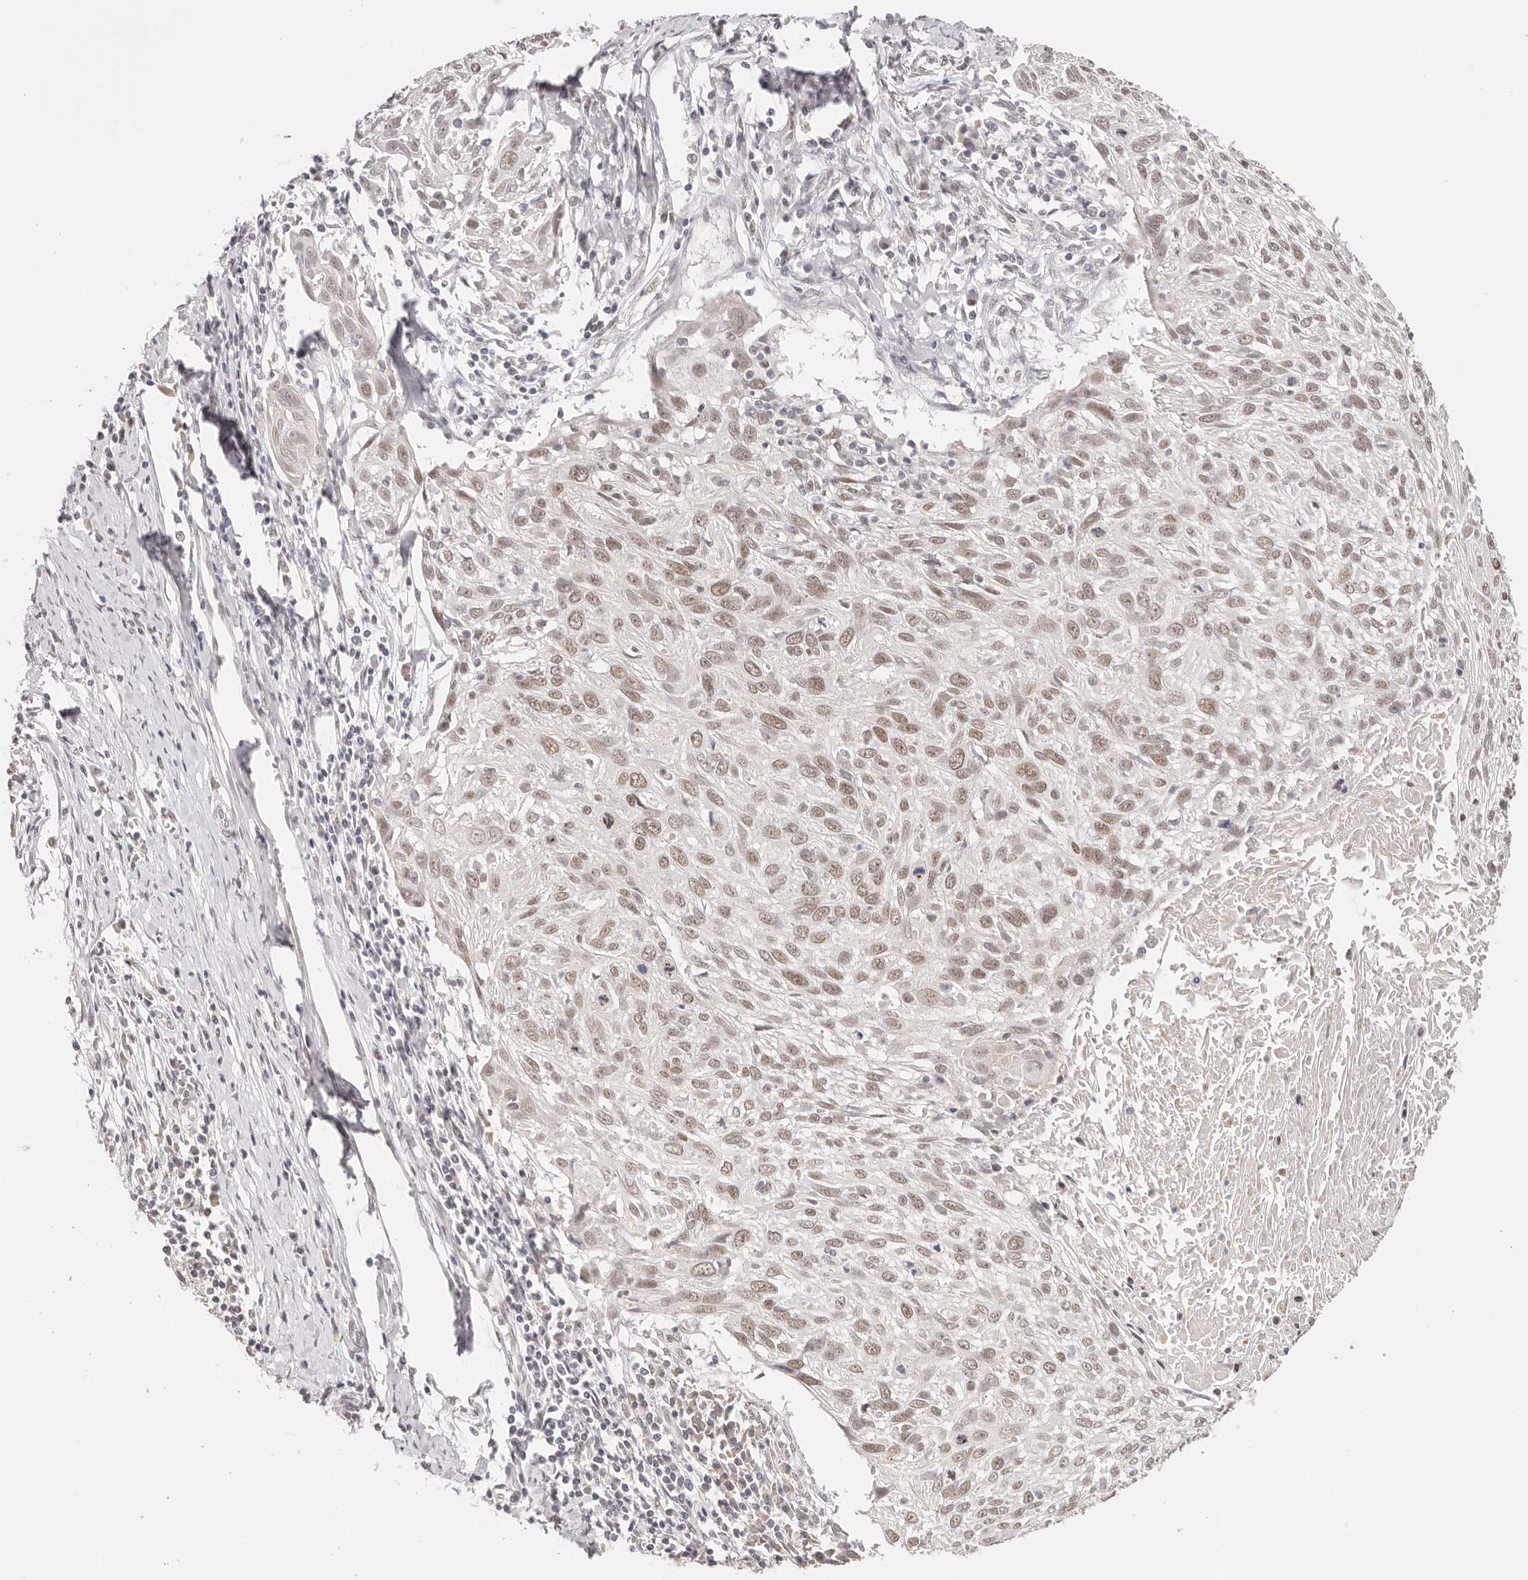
{"staining": {"intensity": "weak", "quantity": ">75%", "location": "nuclear"}, "tissue": "cervical cancer", "cell_type": "Tumor cells", "image_type": "cancer", "snomed": [{"axis": "morphology", "description": "Squamous cell carcinoma, NOS"}, {"axis": "topography", "description": "Cervix"}], "caption": "This micrograph reveals cervical cancer stained with immunohistochemistry to label a protein in brown. The nuclear of tumor cells show weak positivity for the protein. Nuclei are counter-stained blue.", "gene": "RFC3", "patient": {"sex": "female", "age": 51}}